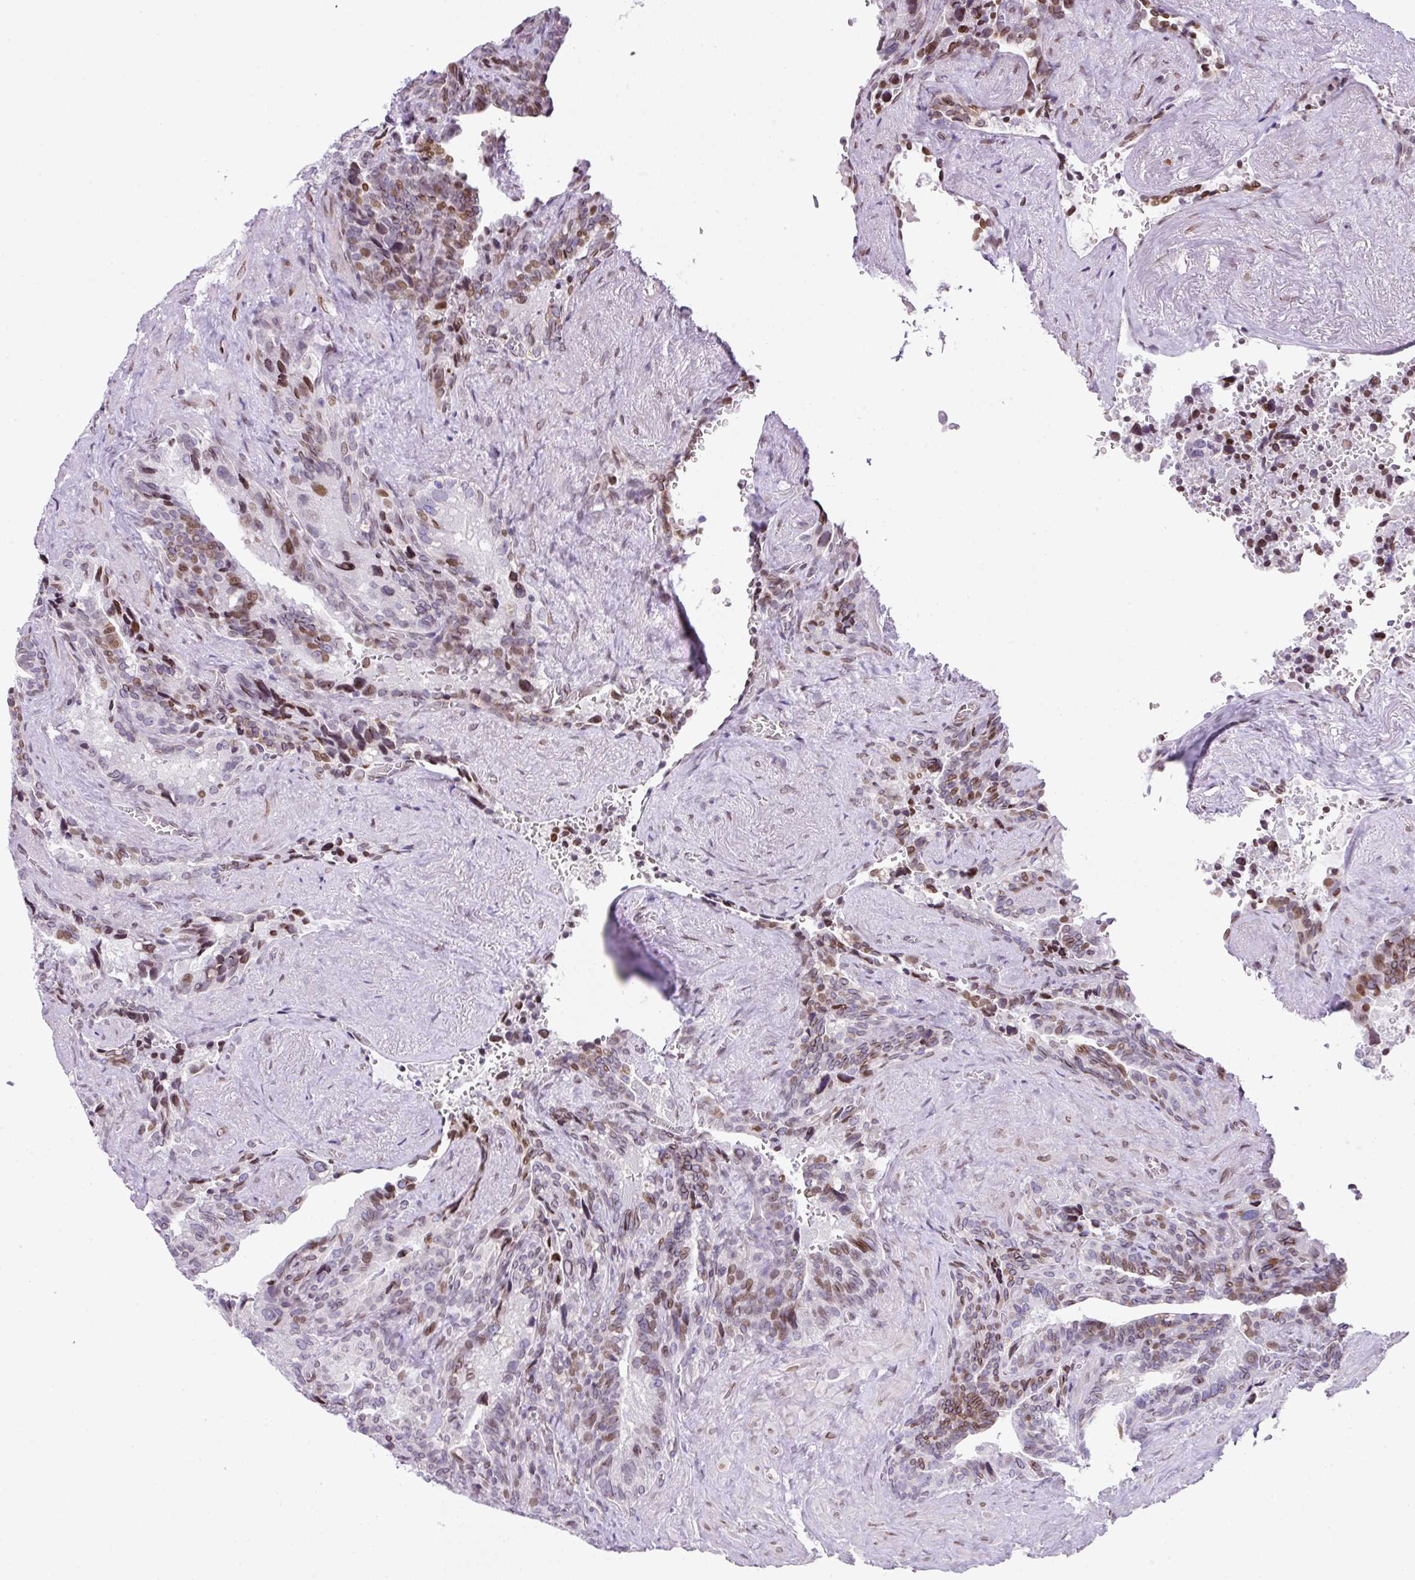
{"staining": {"intensity": "moderate", "quantity": "25%-75%", "location": "cytoplasmic/membranous,nuclear"}, "tissue": "seminal vesicle", "cell_type": "Glandular cells", "image_type": "normal", "snomed": [{"axis": "morphology", "description": "Normal tissue, NOS"}, {"axis": "topography", "description": "Seminal veicle"}], "caption": "IHC (DAB (3,3'-diaminobenzidine)) staining of benign human seminal vesicle demonstrates moderate cytoplasmic/membranous,nuclear protein expression in approximately 25%-75% of glandular cells. (DAB (3,3'-diaminobenzidine) = brown stain, brightfield microscopy at high magnification).", "gene": "PLK1", "patient": {"sex": "male", "age": 68}}